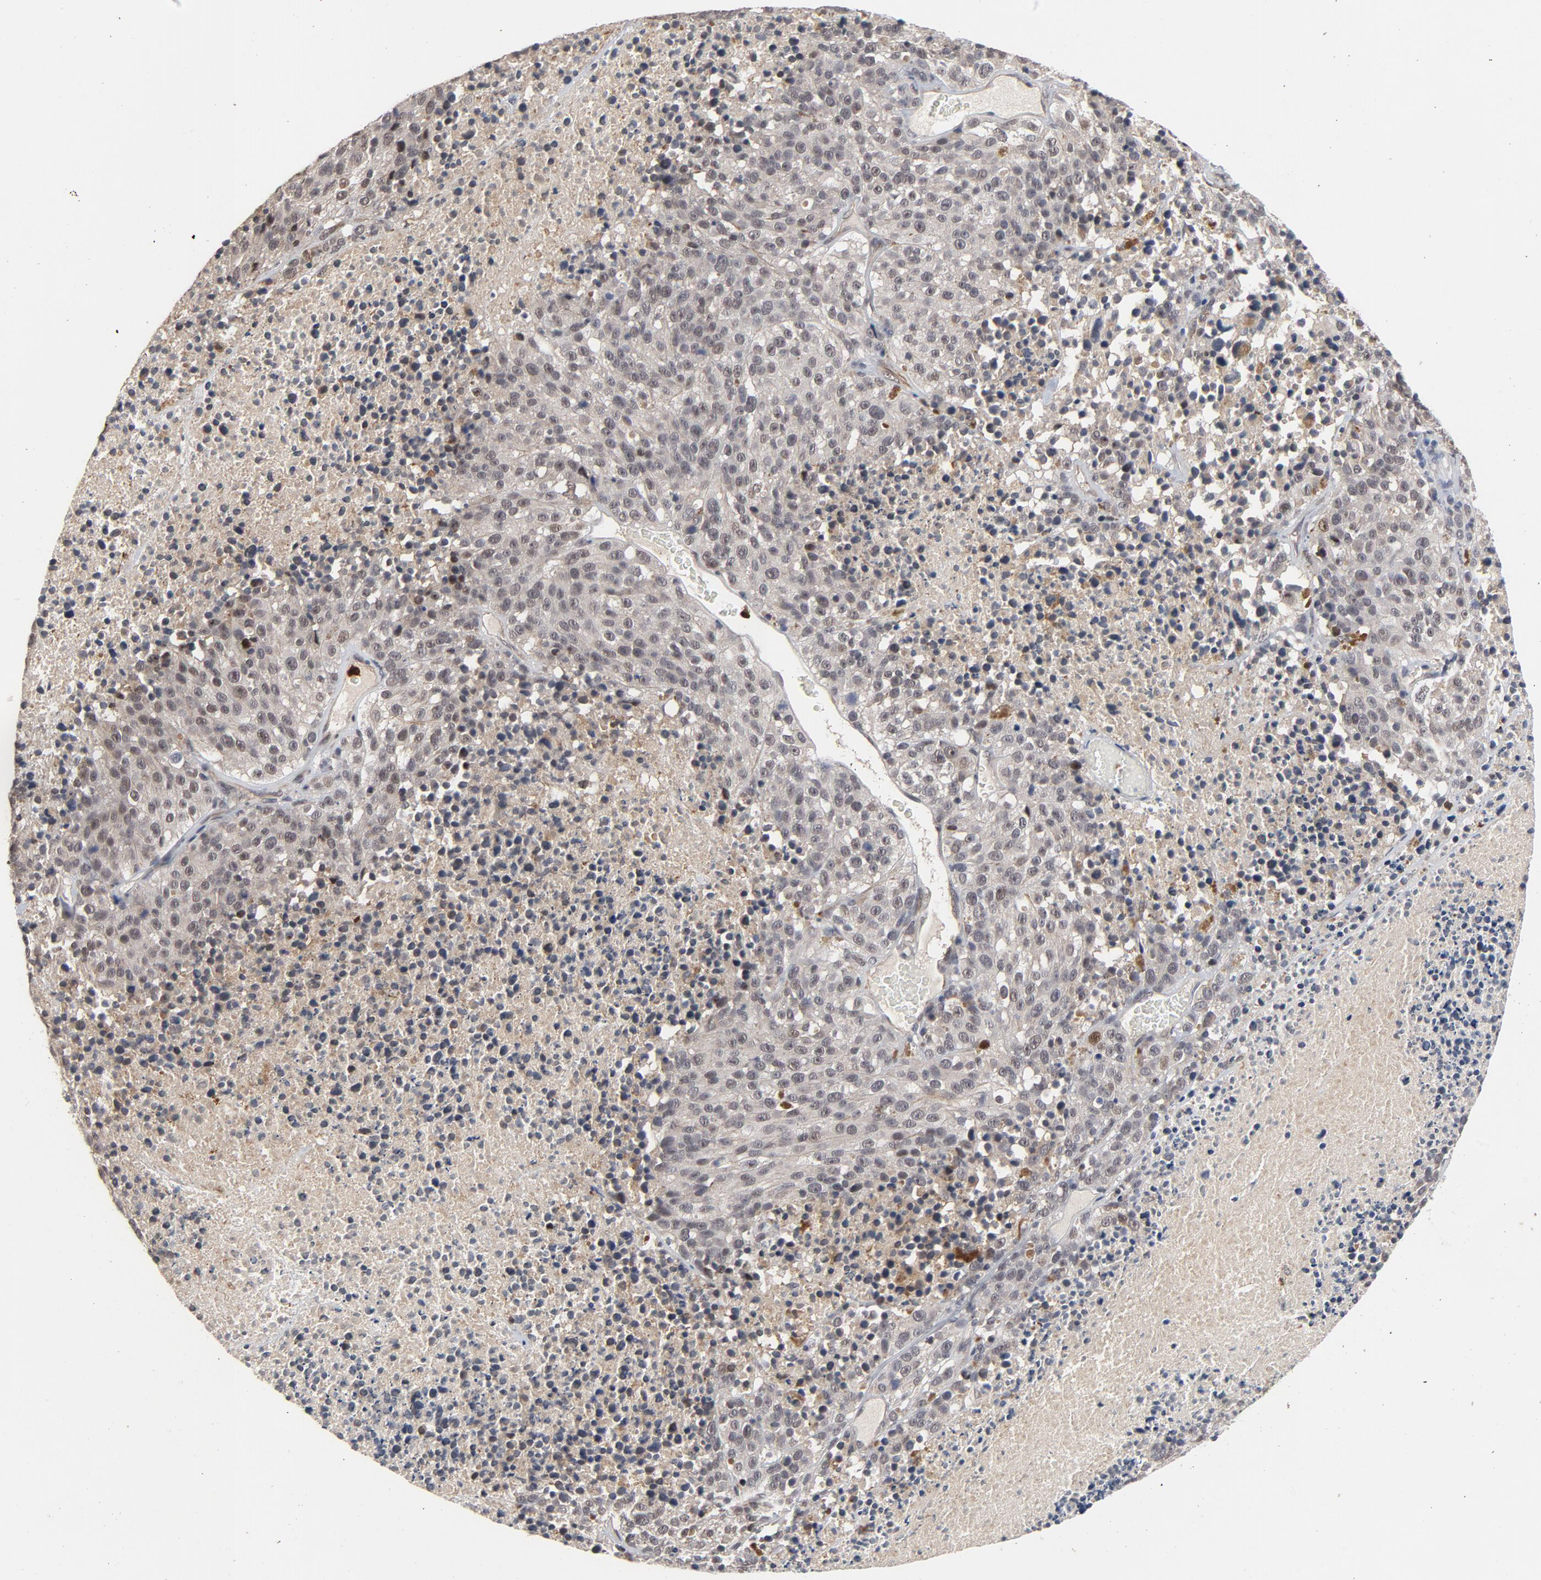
{"staining": {"intensity": "weak", "quantity": "<25%", "location": "nuclear"}, "tissue": "melanoma", "cell_type": "Tumor cells", "image_type": "cancer", "snomed": [{"axis": "morphology", "description": "Malignant melanoma, Metastatic site"}, {"axis": "topography", "description": "Cerebral cortex"}], "caption": "Human melanoma stained for a protein using immunohistochemistry reveals no positivity in tumor cells.", "gene": "RTL5", "patient": {"sex": "female", "age": 52}}